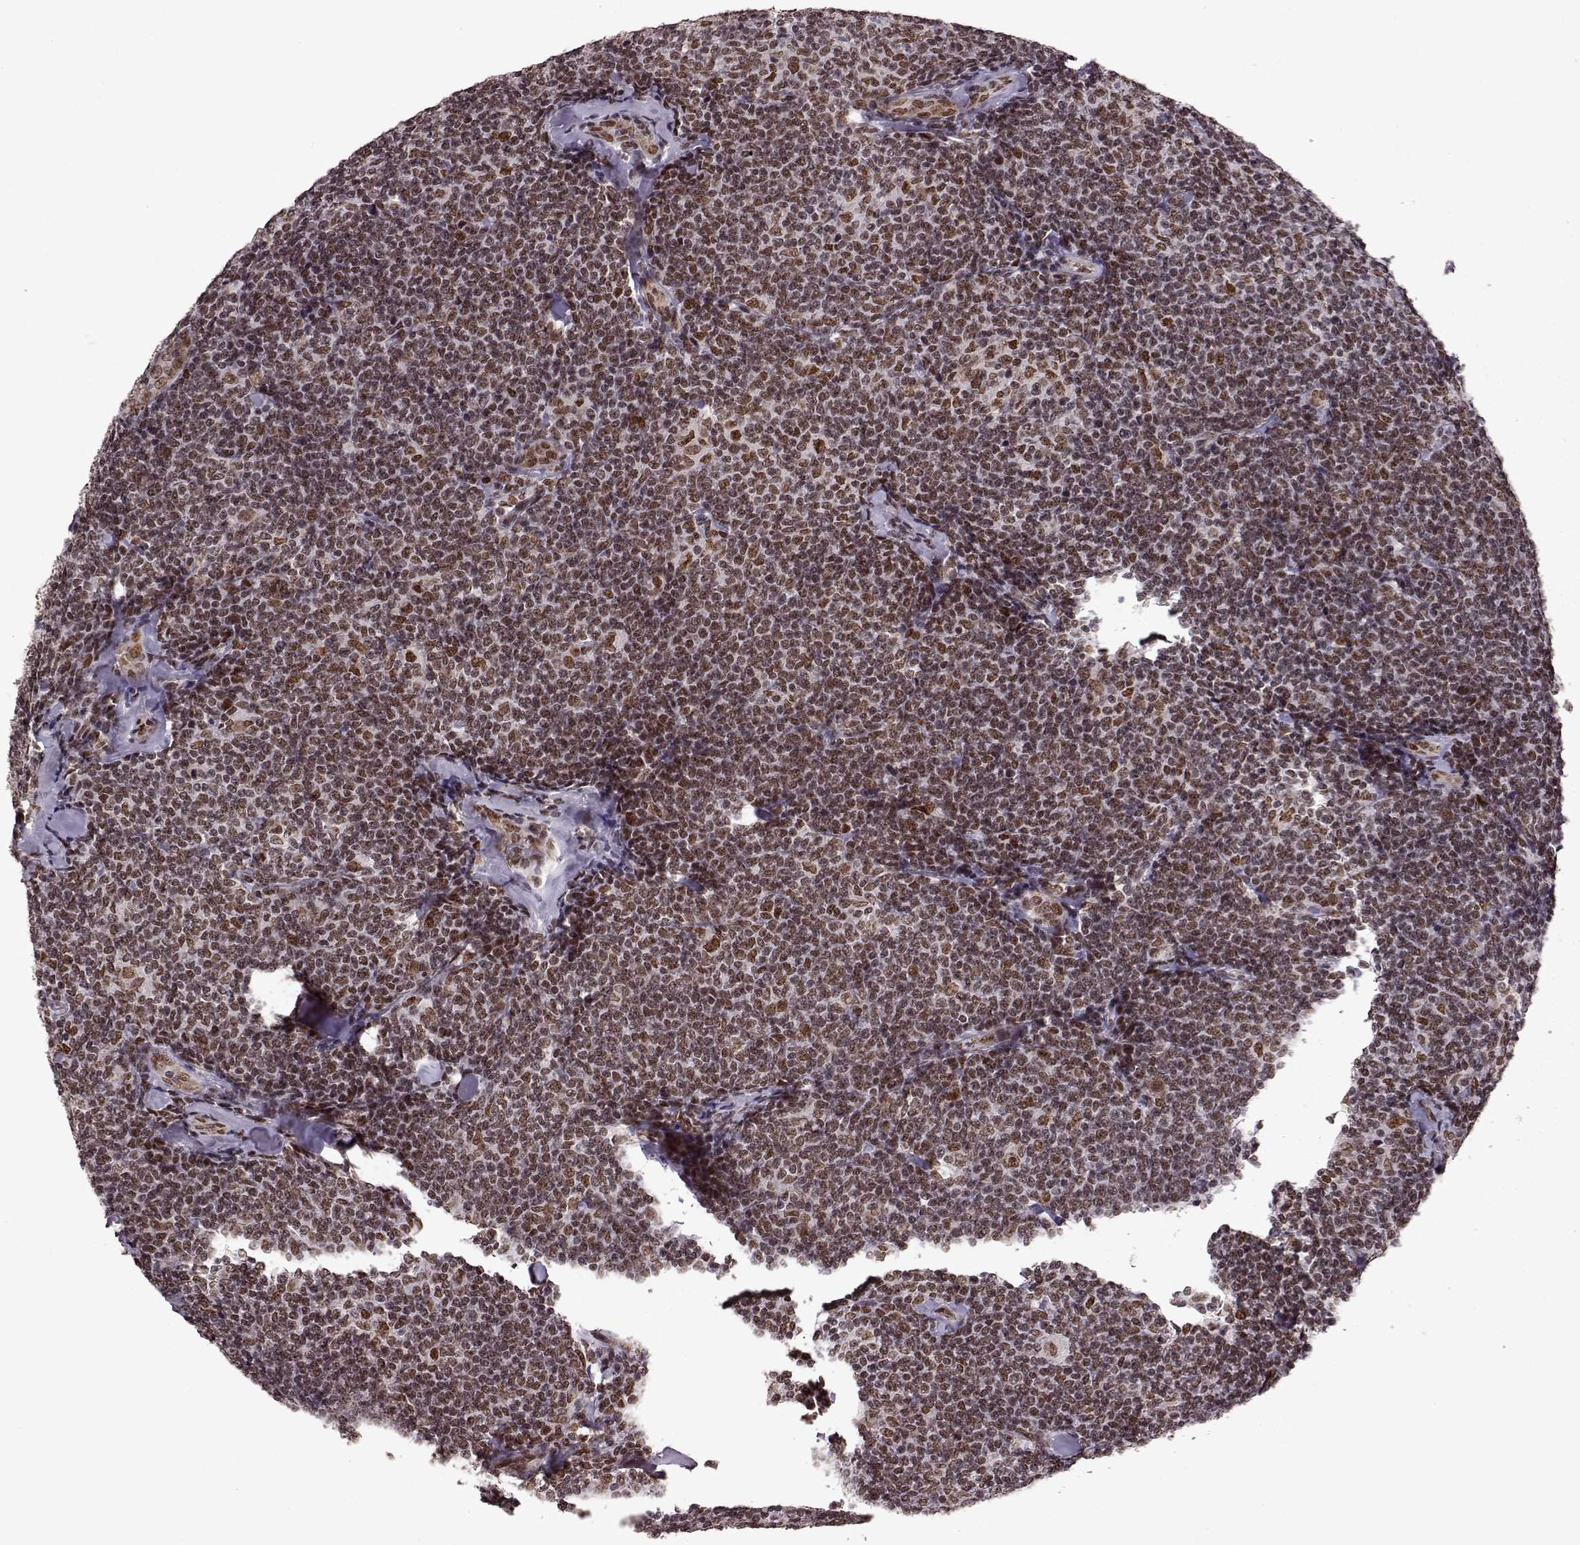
{"staining": {"intensity": "weak", "quantity": ">75%", "location": "nuclear"}, "tissue": "lymphoma", "cell_type": "Tumor cells", "image_type": "cancer", "snomed": [{"axis": "morphology", "description": "Malignant lymphoma, non-Hodgkin's type, Low grade"}, {"axis": "topography", "description": "Lymph node"}], "caption": "This micrograph exhibits lymphoma stained with IHC to label a protein in brown. The nuclear of tumor cells show weak positivity for the protein. Nuclei are counter-stained blue.", "gene": "RRAGD", "patient": {"sex": "female", "age": 56}}